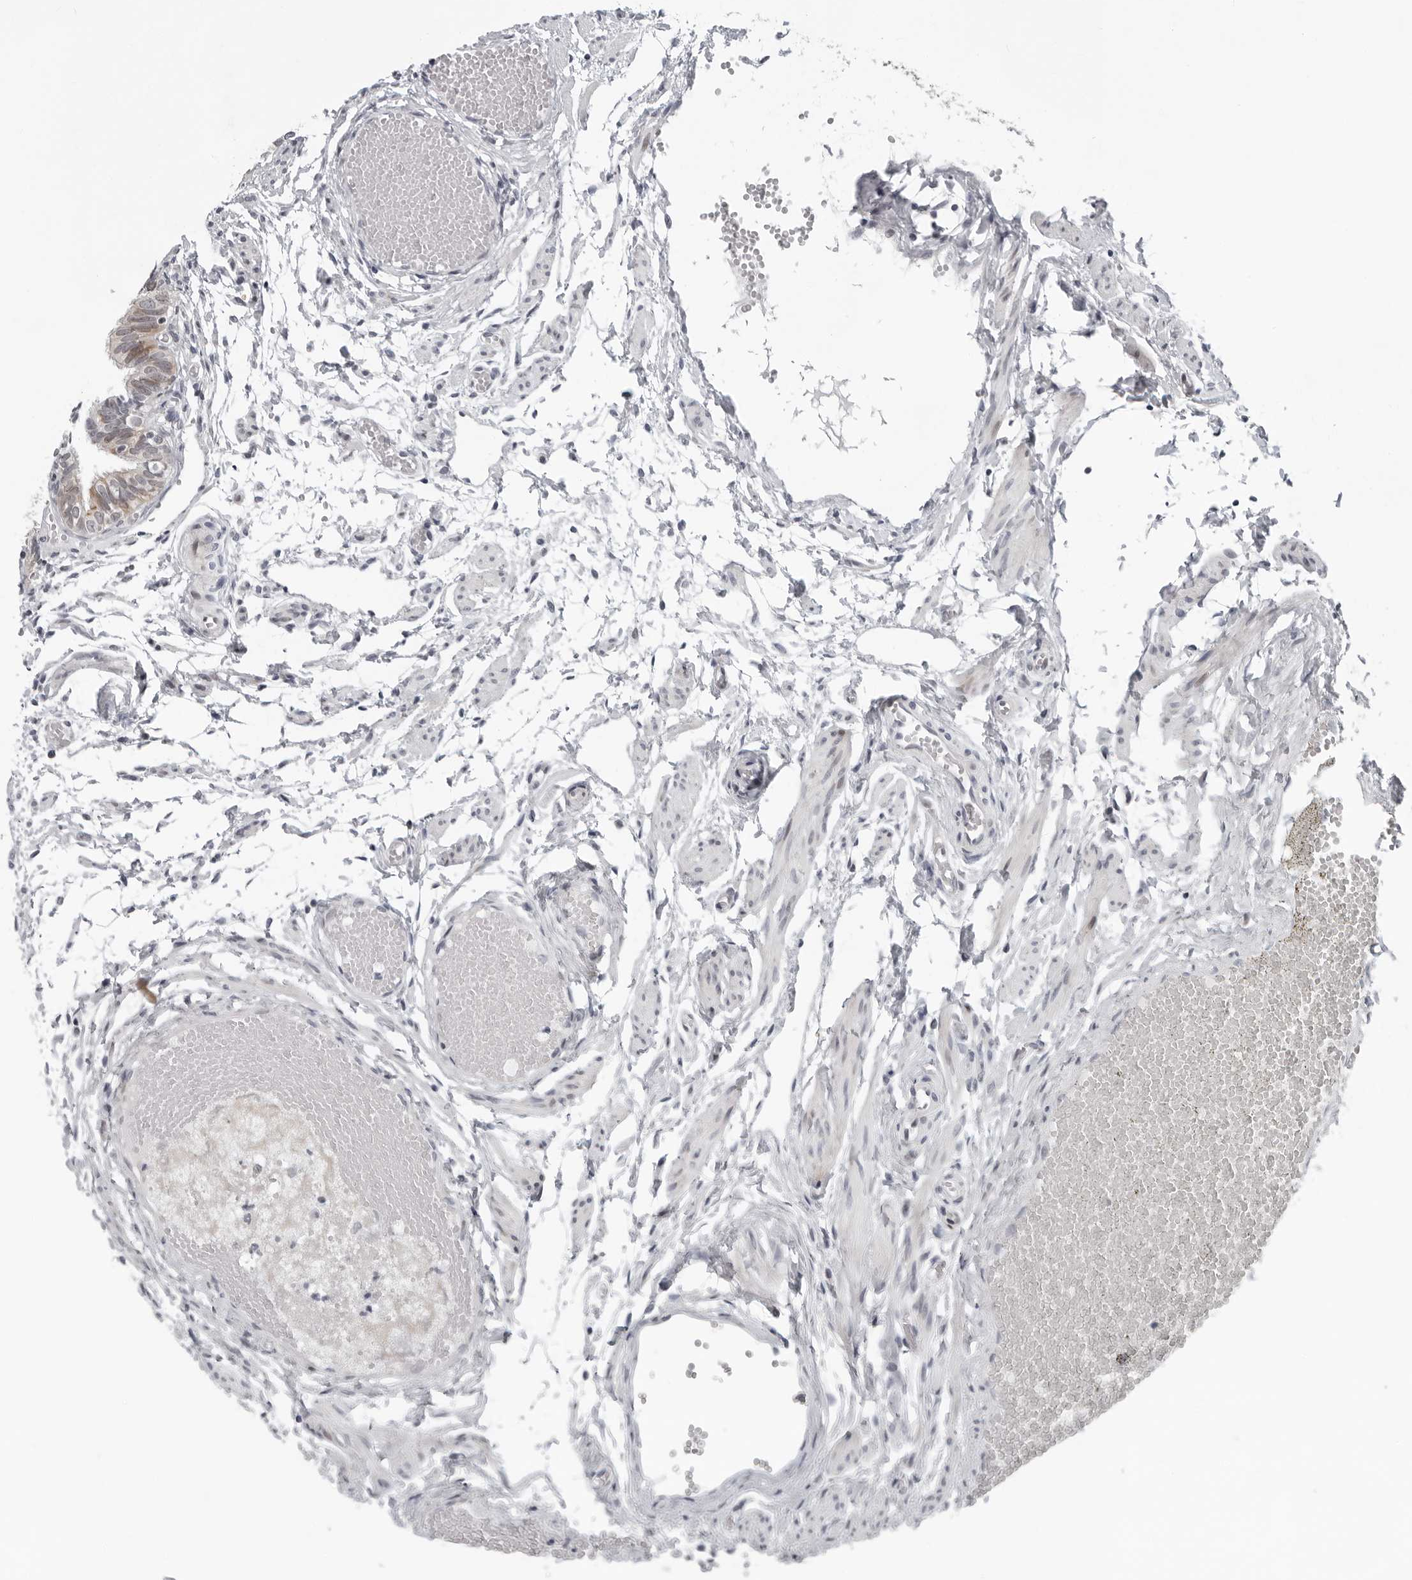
{"staining": {"intensity": "weak", "quantity": "<25%", "location": "nuclear"}, "tissue": "fallopian tube", "cell_type": "Glandular cells", "image_type": "normal", "snomed": [{"axis": "morphology", "description": "Normal tissue, NOS"}, {"axis": "topography", "description": "Fallopian tube"}], "caption": "The image shows no significant positivity in glandular cells of fallopian tube. (DAB IHC visualized using brightfield microscopy, high magnification).", "gene": "PIP4K2C", "patient": {"sex": "female", "age": 46}}